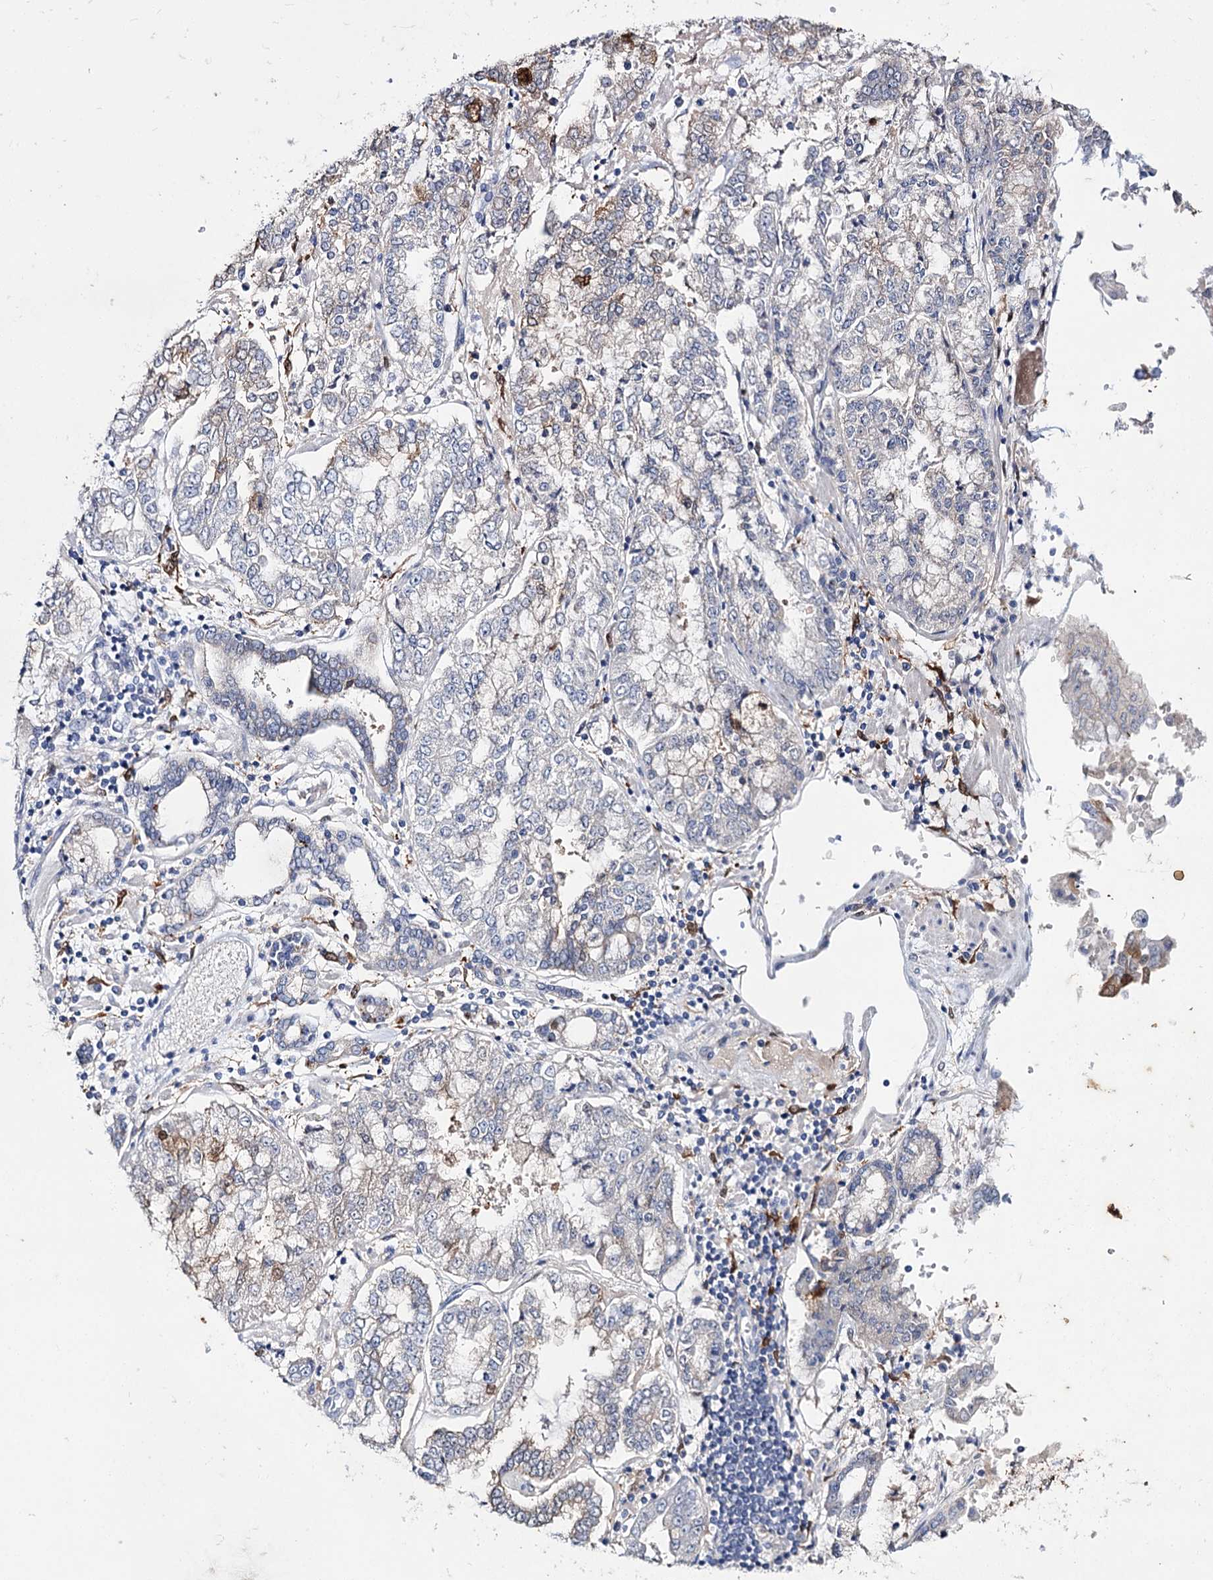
{"staining": {"intensity": "weak", "quantity": "<25%", "location": "cytoplasmic/membranous"}, "tissue": "stomach cancer", "cell_type": "Tumor cells", "image_type": "cancer", "snomed": [{"axis": "morphology", "description": "Adenocarcinoma, NOS"}, {"axis": "topography", "description": "Stomach"}], "caption": "Immunohistochemistry (IHC) micrograph of human stomach adenocarcinoma stained for a protein (brown), which reveals no staining in tumor cells.", "gene": "LYZL4", "patient": {"sex": "male", "age": 76}}